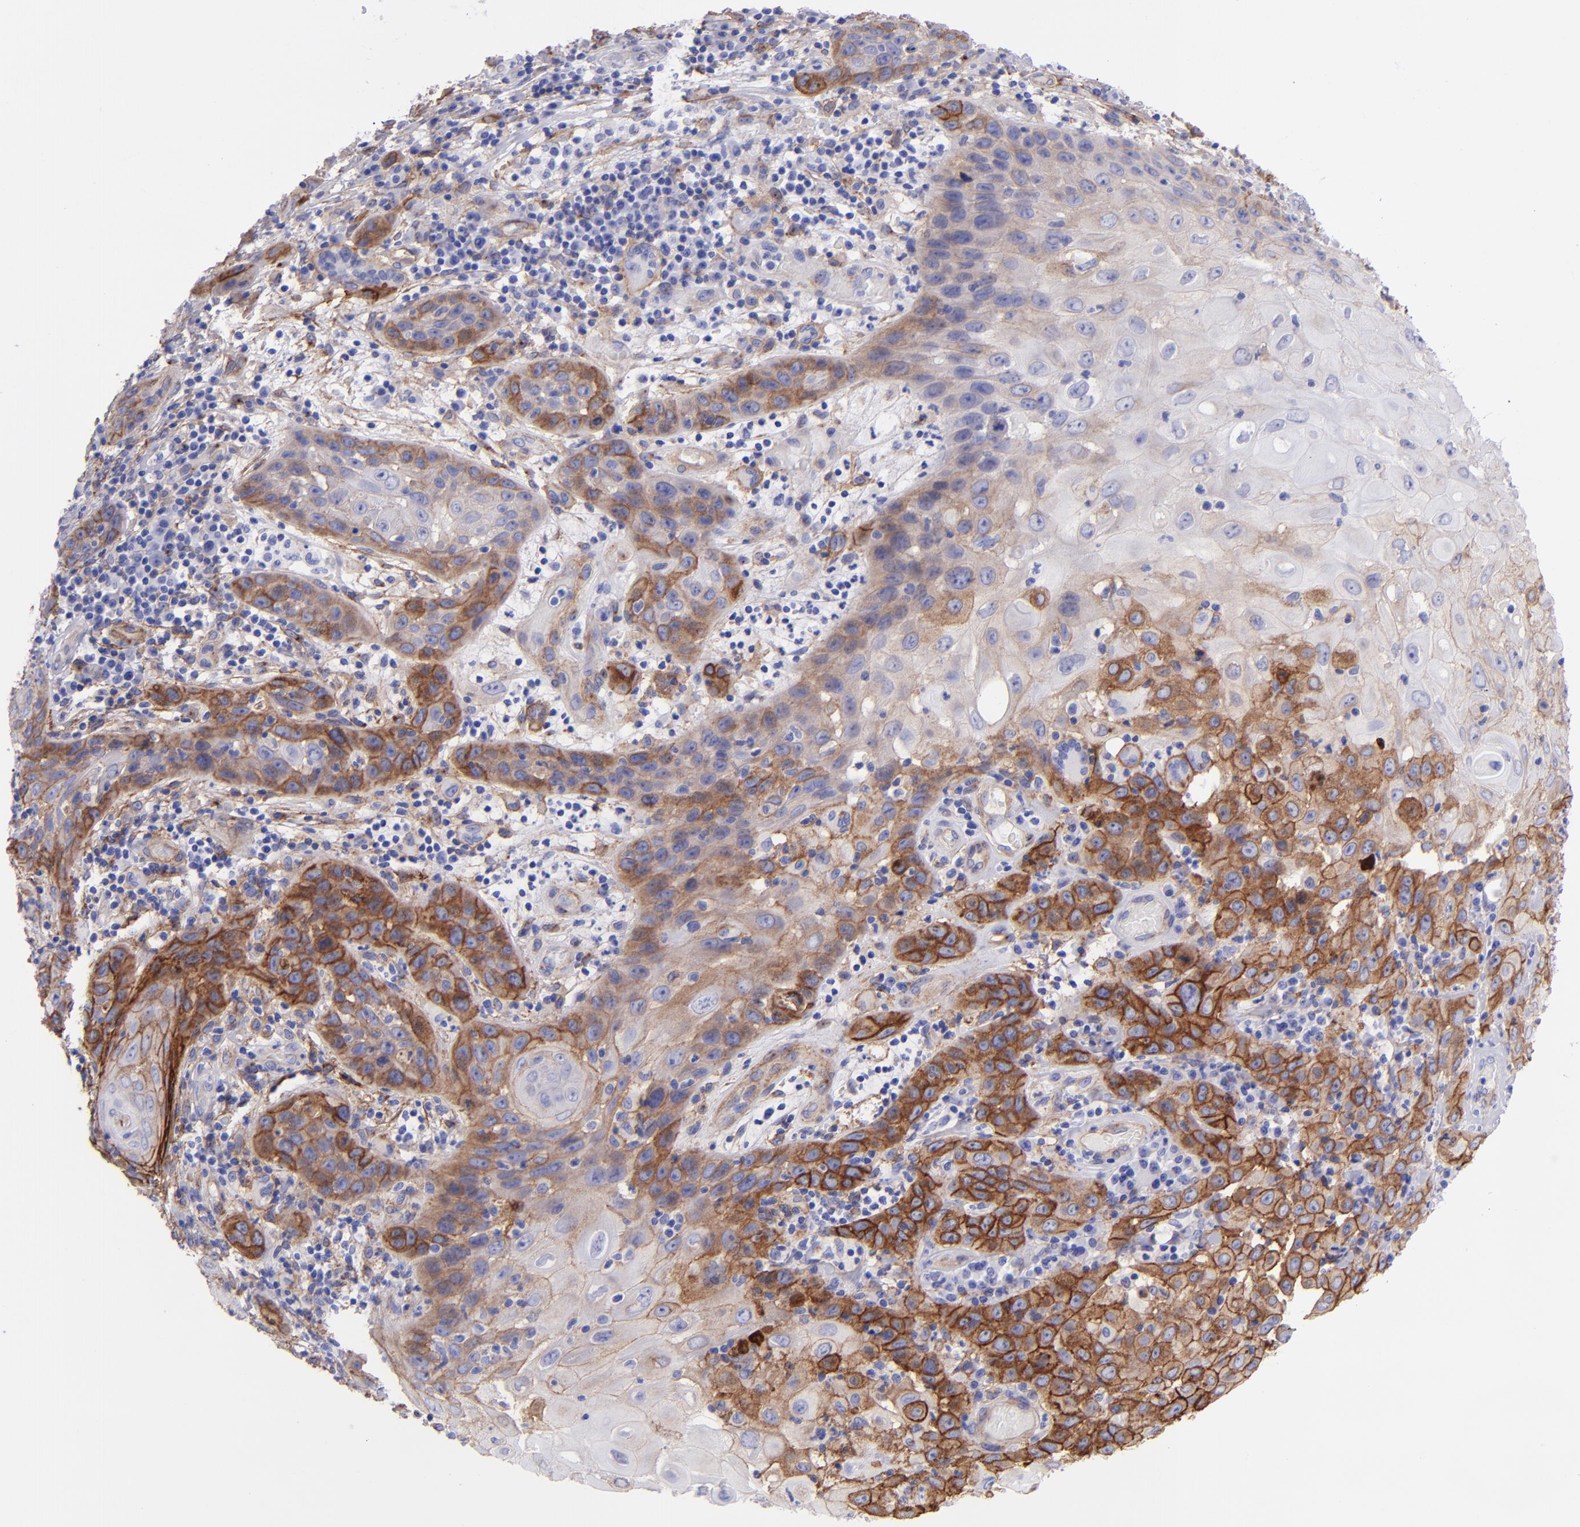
{"staining": {"intensity": "moderate", "quantity": "25%-75%", "location": "cytoplasmic/membranous"}, "tissue": "skin cancer", "cell_type": "Tumor cells", "image_type": "cancer", "snomed": [{"axis": "morphology", "description": "Squamous cell carcinoma, NOS"}, {"axis": "topography", "description": "Skin"}], "caption": "About 25%-75% of tumor cells in human skin squamous cell carcinoma display moderate cytoplasmic/membranous protein staining as visualized by brown immunohistochemical staining.", "gene": "ITGAV", "patient": {"sex": "male", "age": 84}}